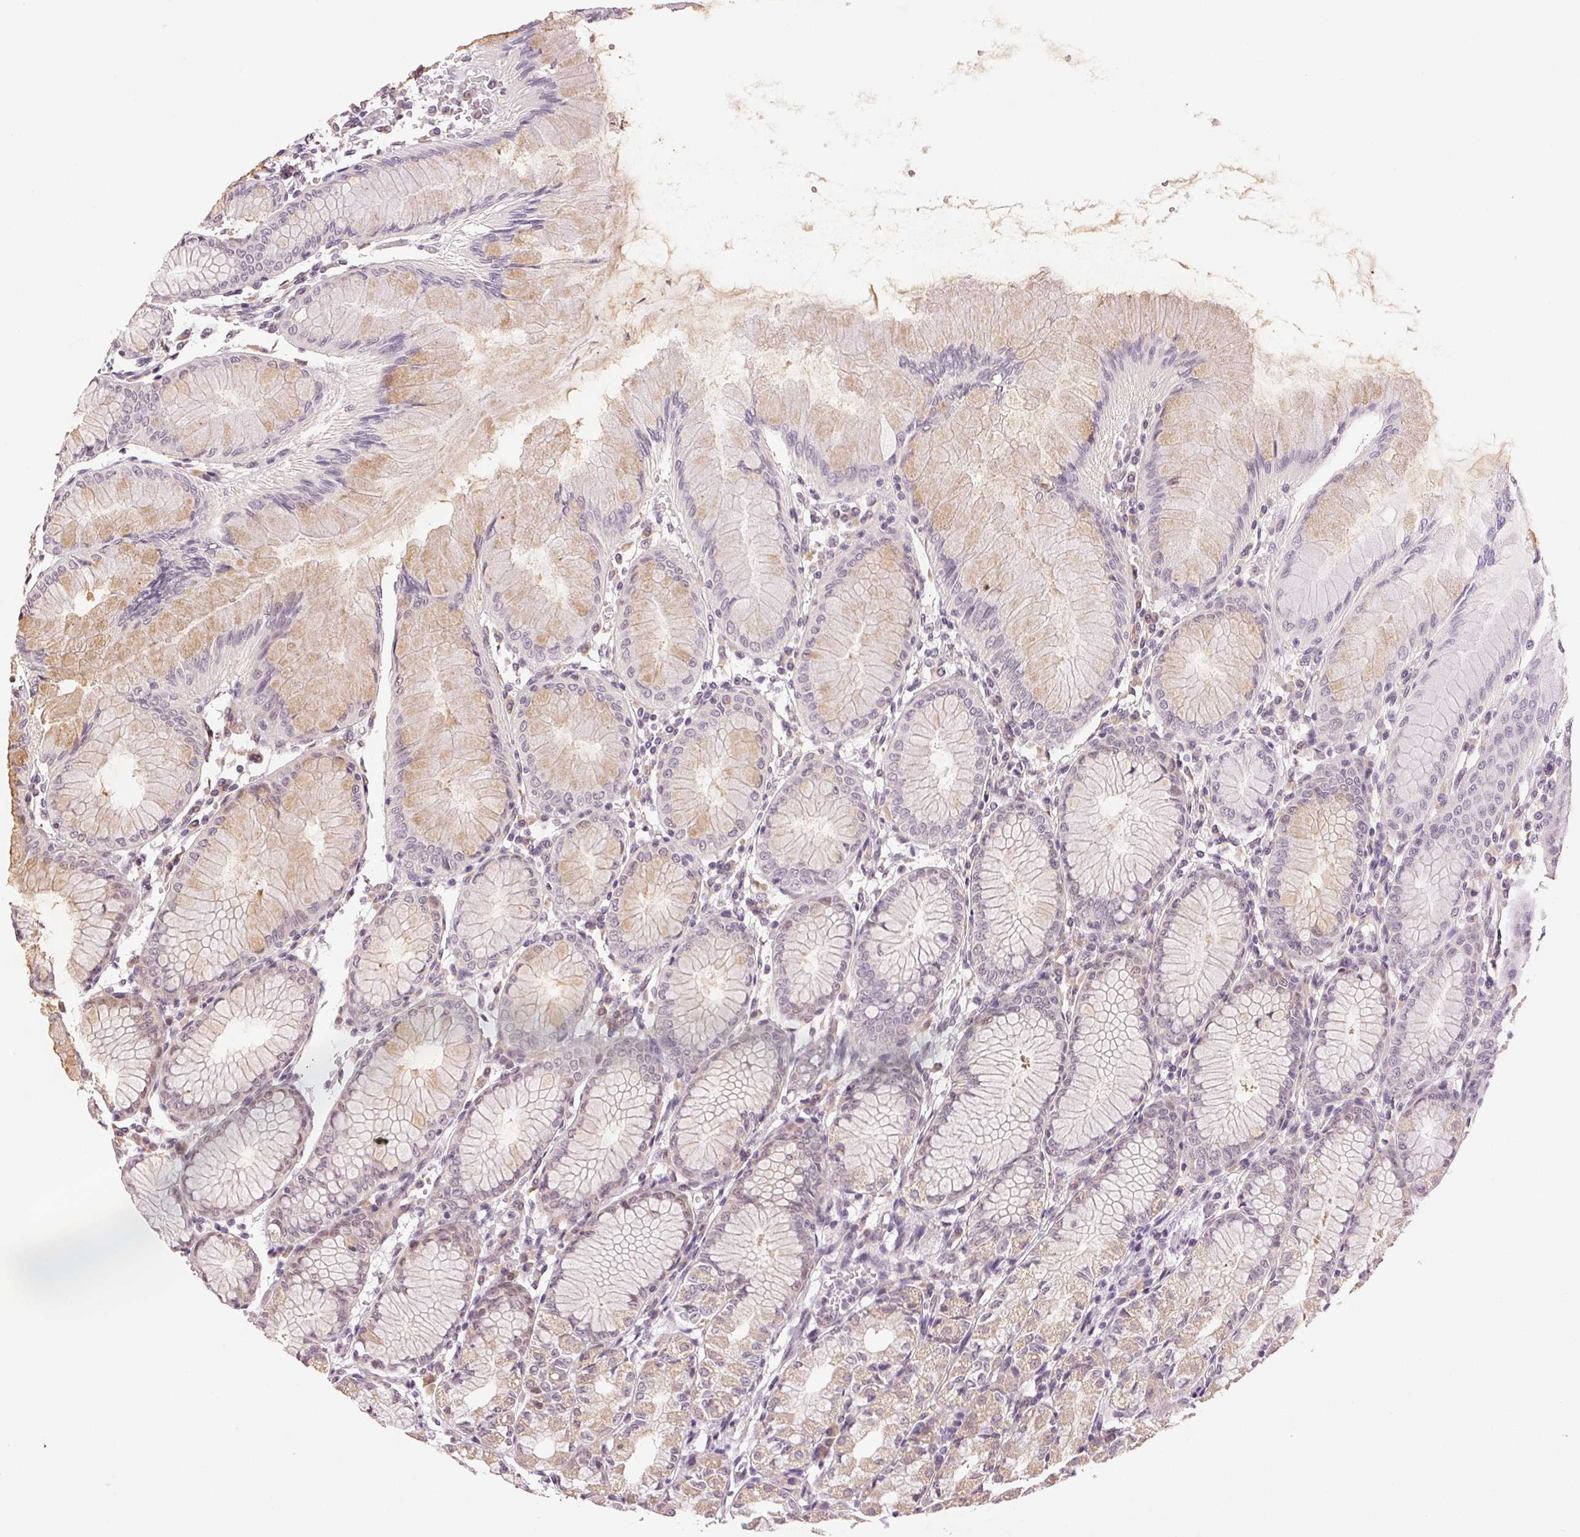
{"staining": {"intensity": "weak", "quantity": "25%-75%", "location": "cytoplasmic/membranous,nuclear"}, "tissue": "stomach", "cell_type": "Glandular cells", "image_type": "normal", "snomed": [{"axis": "morphology", "description": "Normal tissue, NOS"}, {"axis": "topography", "description": "Stomach"}], "caption": "Glandular cells reveal weak cytoplasmic/membranous,nuclear staining in about 25%-75% of cells in unremarkable stomach. Ihc stains the protein of interest in brown and the nuclei are stained blue.", "gene": "PLCB1", "patient": {"sex": "female", "age": 57}}